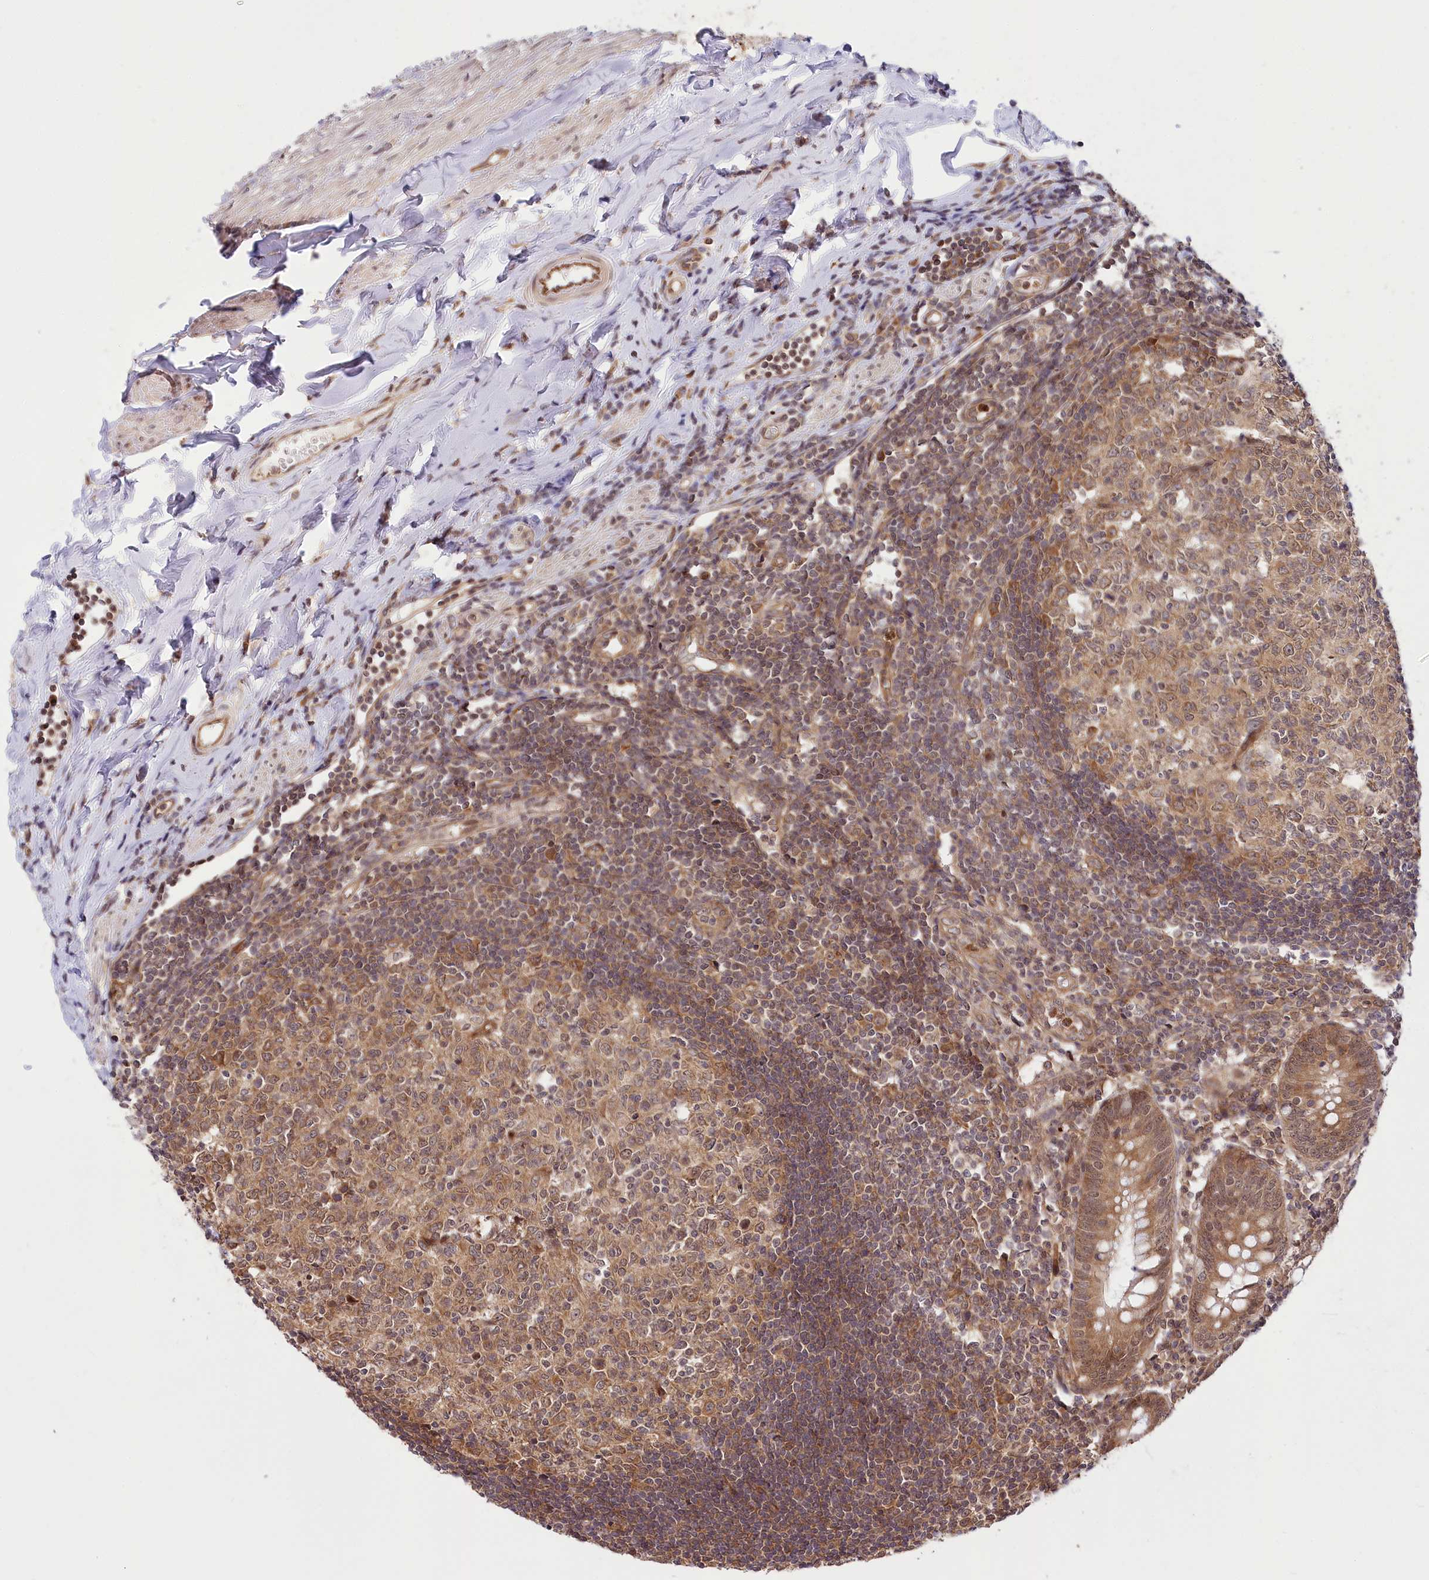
{"staining": {"intensity": "strong", "quantity": ">75%", "location": "cytoplasmic/membranous,nuclear"}, "tissue": "appendix", "cell_type": "Glandular cells", "image_type": "normal", "snomed": [{"axis": "morphology", "description": "Normal tissue, NOS"}, {"axis": "topography", "description": "Appendix"}], "caption": "A high amount of strong cytoplasmic/membranous,nuclear expression is identified in about >75% of glandular cells in benign appendix.", "gene": "CEP70", "patient": {"sex": "female", "age": 54}}